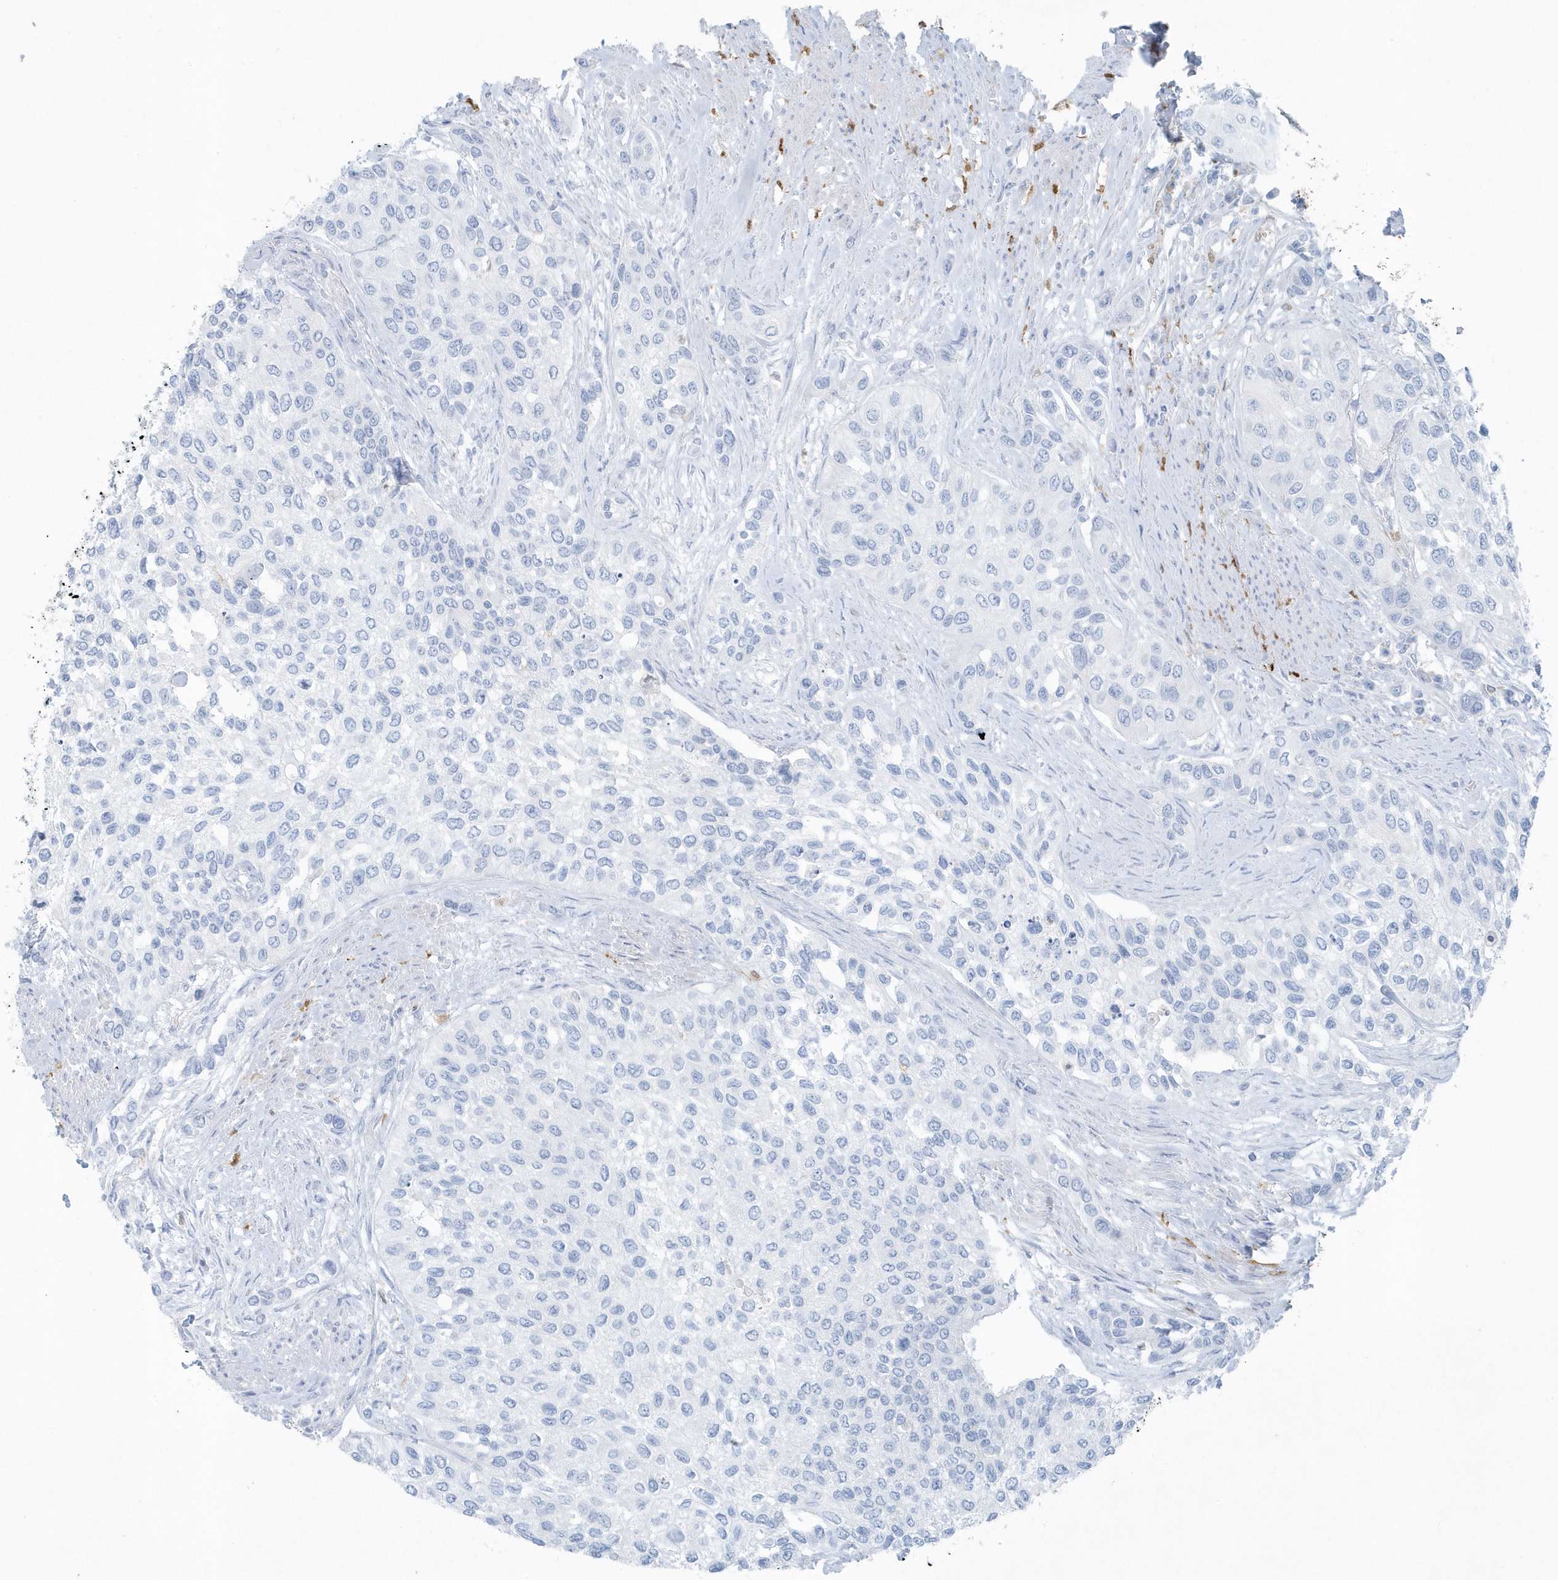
{"staining": {"intensity": "negative", "quantity": "none", "location": "none"}, "tissue": "urothelial cancer", "cell_type": "Tumor cells", "image_type": "cancer", "snomed": [{"axis": "morphology", "description": "Normal tissue, NOS"}, {"axis": "morphology", "description": "Urothelial carcinoma, High grade"}, {"axis": "topography", "description": "Vascular tissue"}, {"axis": "topography", "description": "Urinary bladder"}], "caption": "The image demonstrates no staining of tumor cells in urothelial carcinoma (high-grade).", "gene": "FAM98A", "patient": {"sex": "female", "age": 56}}